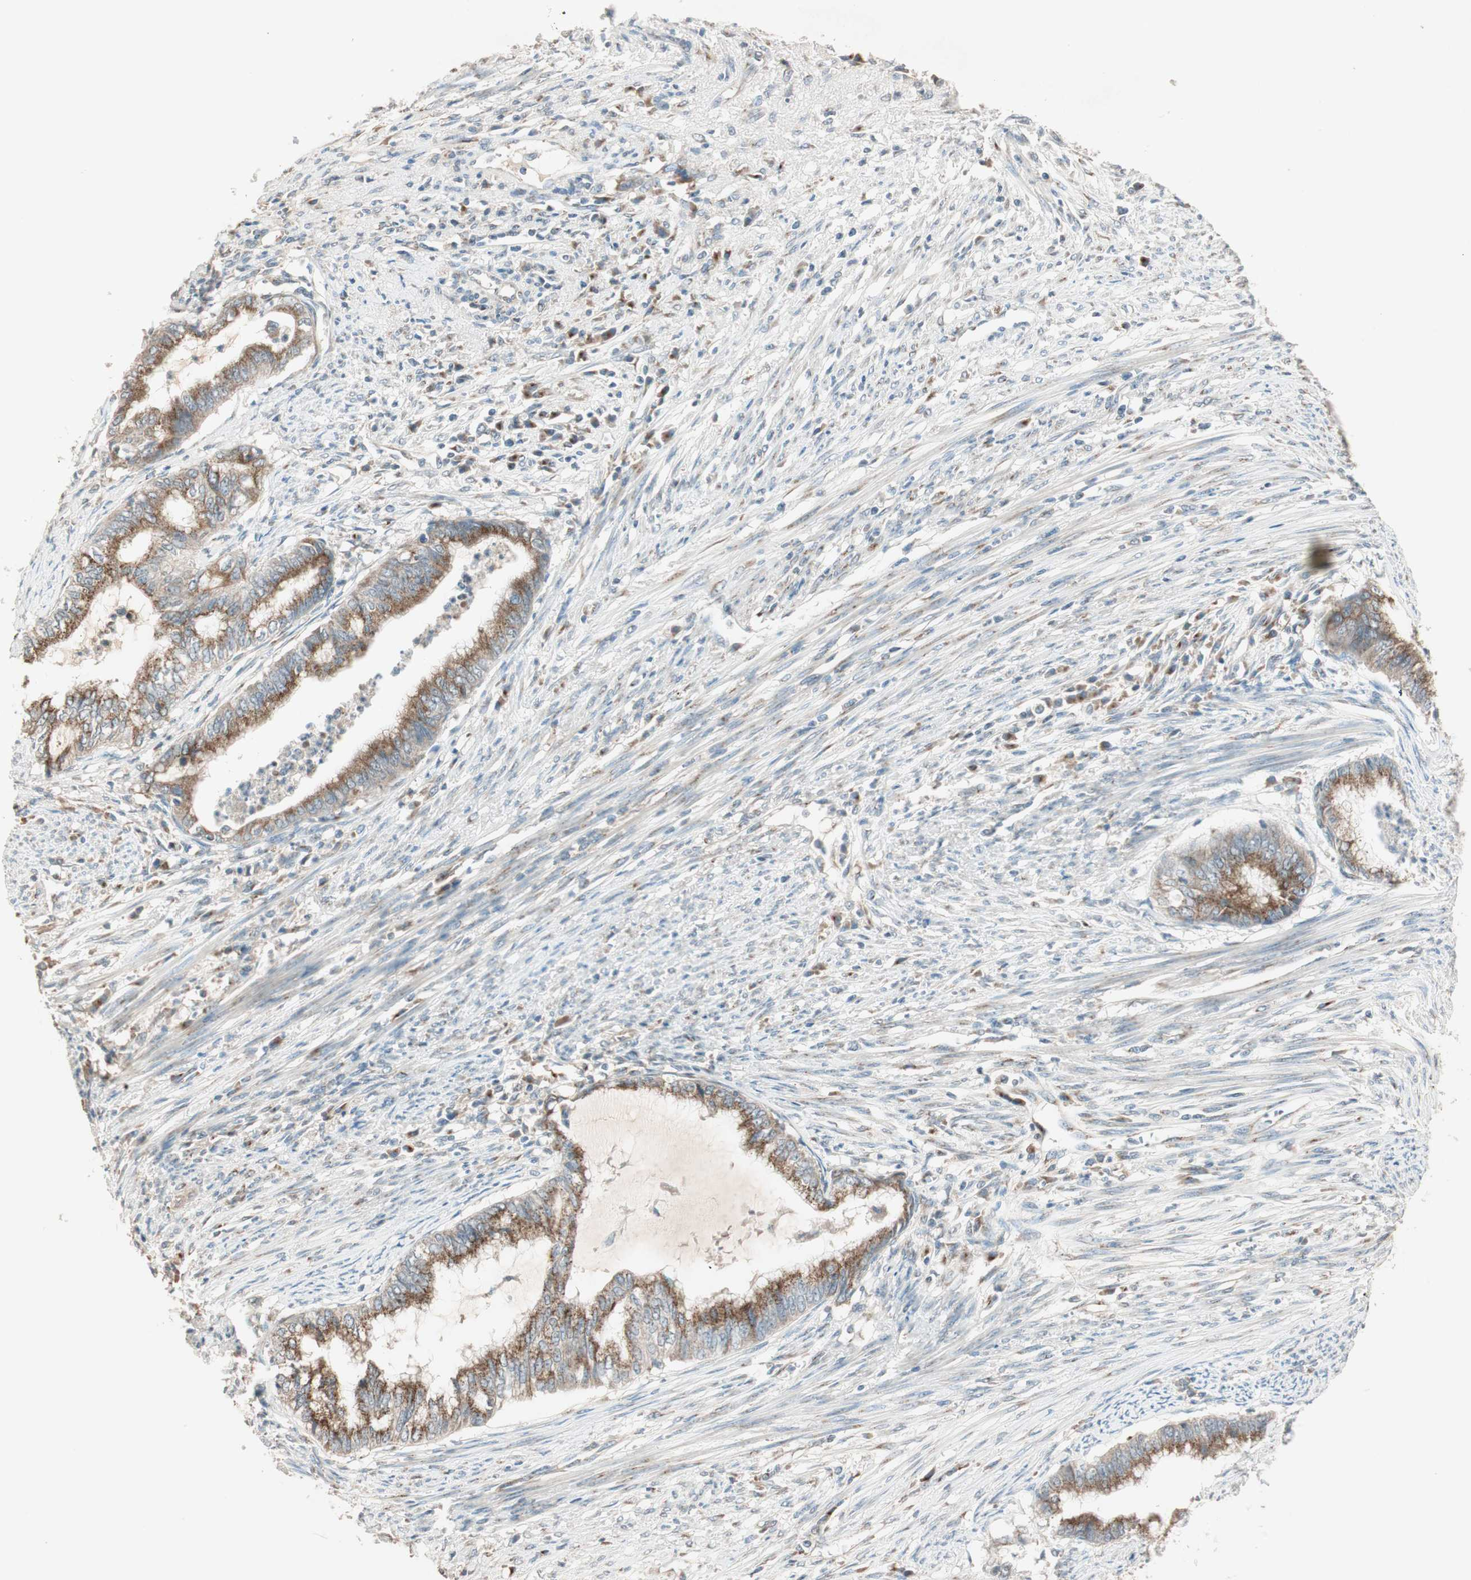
{"staining": {"intensity": "moderate", "quantity": "25%-75%", "location": "cytoplasmic/membranous"}, "tissue": "endometrial cancer", "cell_type": "Tumor cells", "image_type": "cancer", "snomed": [{"axis": "morphology", "description": "Adenocarcinoma, NOS"}, {"axis": "topography", "description": "Endometrium"}], "caption": "Immunohistochemical staining of endometrial cancer reveals moderate cytoplasmic/membranous protein positivity in approximately 25%-75% of tumor cells. (DAB (3,3'-diaminobenzidine) IHC with brightfield microscopy, high magnification).", "gene": "SEC16A", "patient": {"sex": "female", "age": 79}}